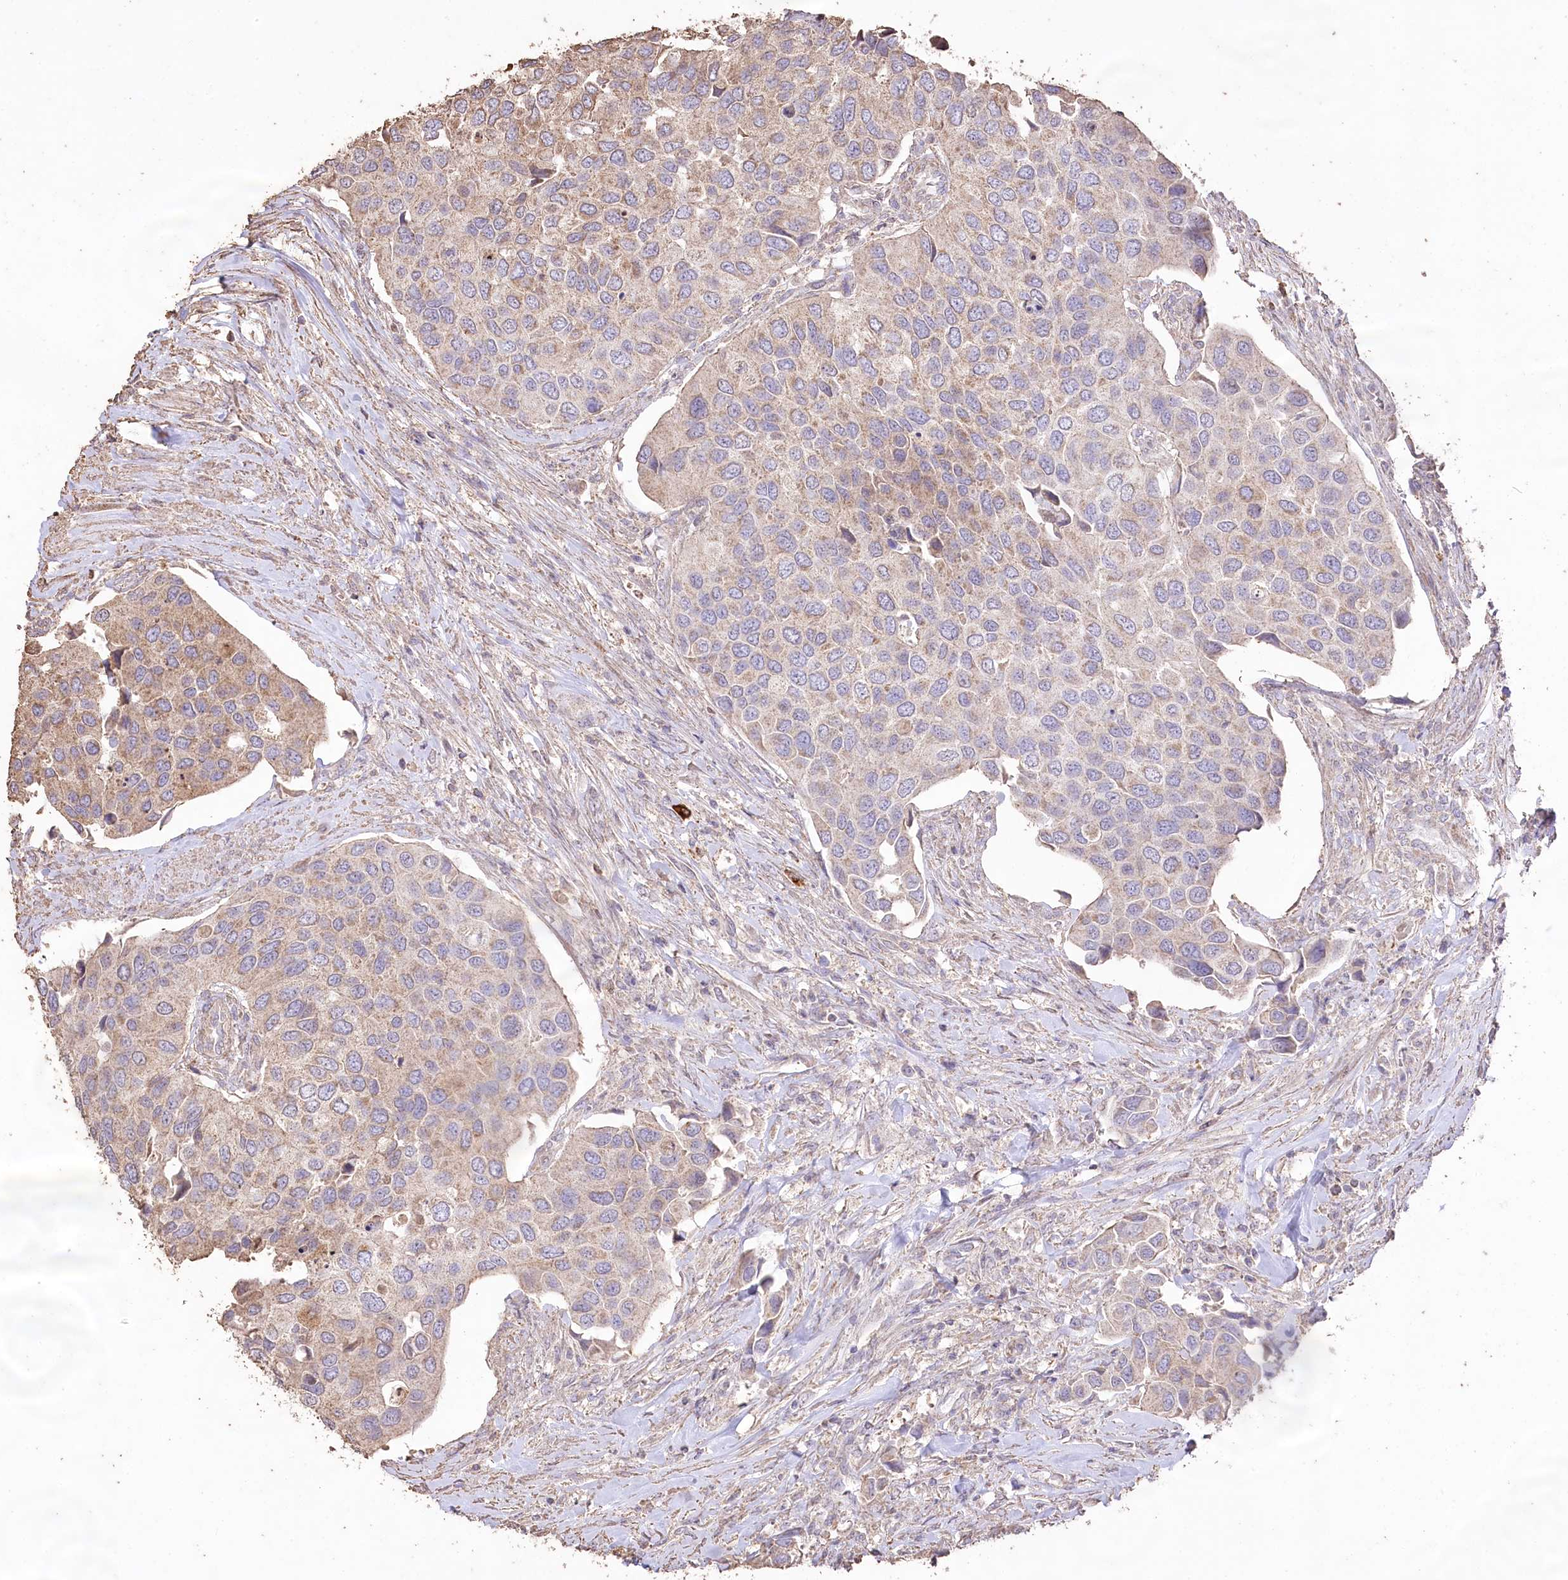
{"staining": {"intensity": "moderate", "quantity": "25%-75%", "location": "cytoplasmic/membranous"}, "tissue": "urothelial cancer", "cell_type": "Tumor cells", "image_type": "cancer", "snomed": [{"axis": "morphology", "description": "Urothelial carcinoma, High grade"}, {"axis": "topography", "description": "Urinary bladder"}], "caption": "Tumor cells reveal moderate cytoplasmic/membranous positivity in approximately 25%-75% of cells in urothelial cancer.", "gene": "IREB2", "patient": {"sex": "male", "age": 74}}